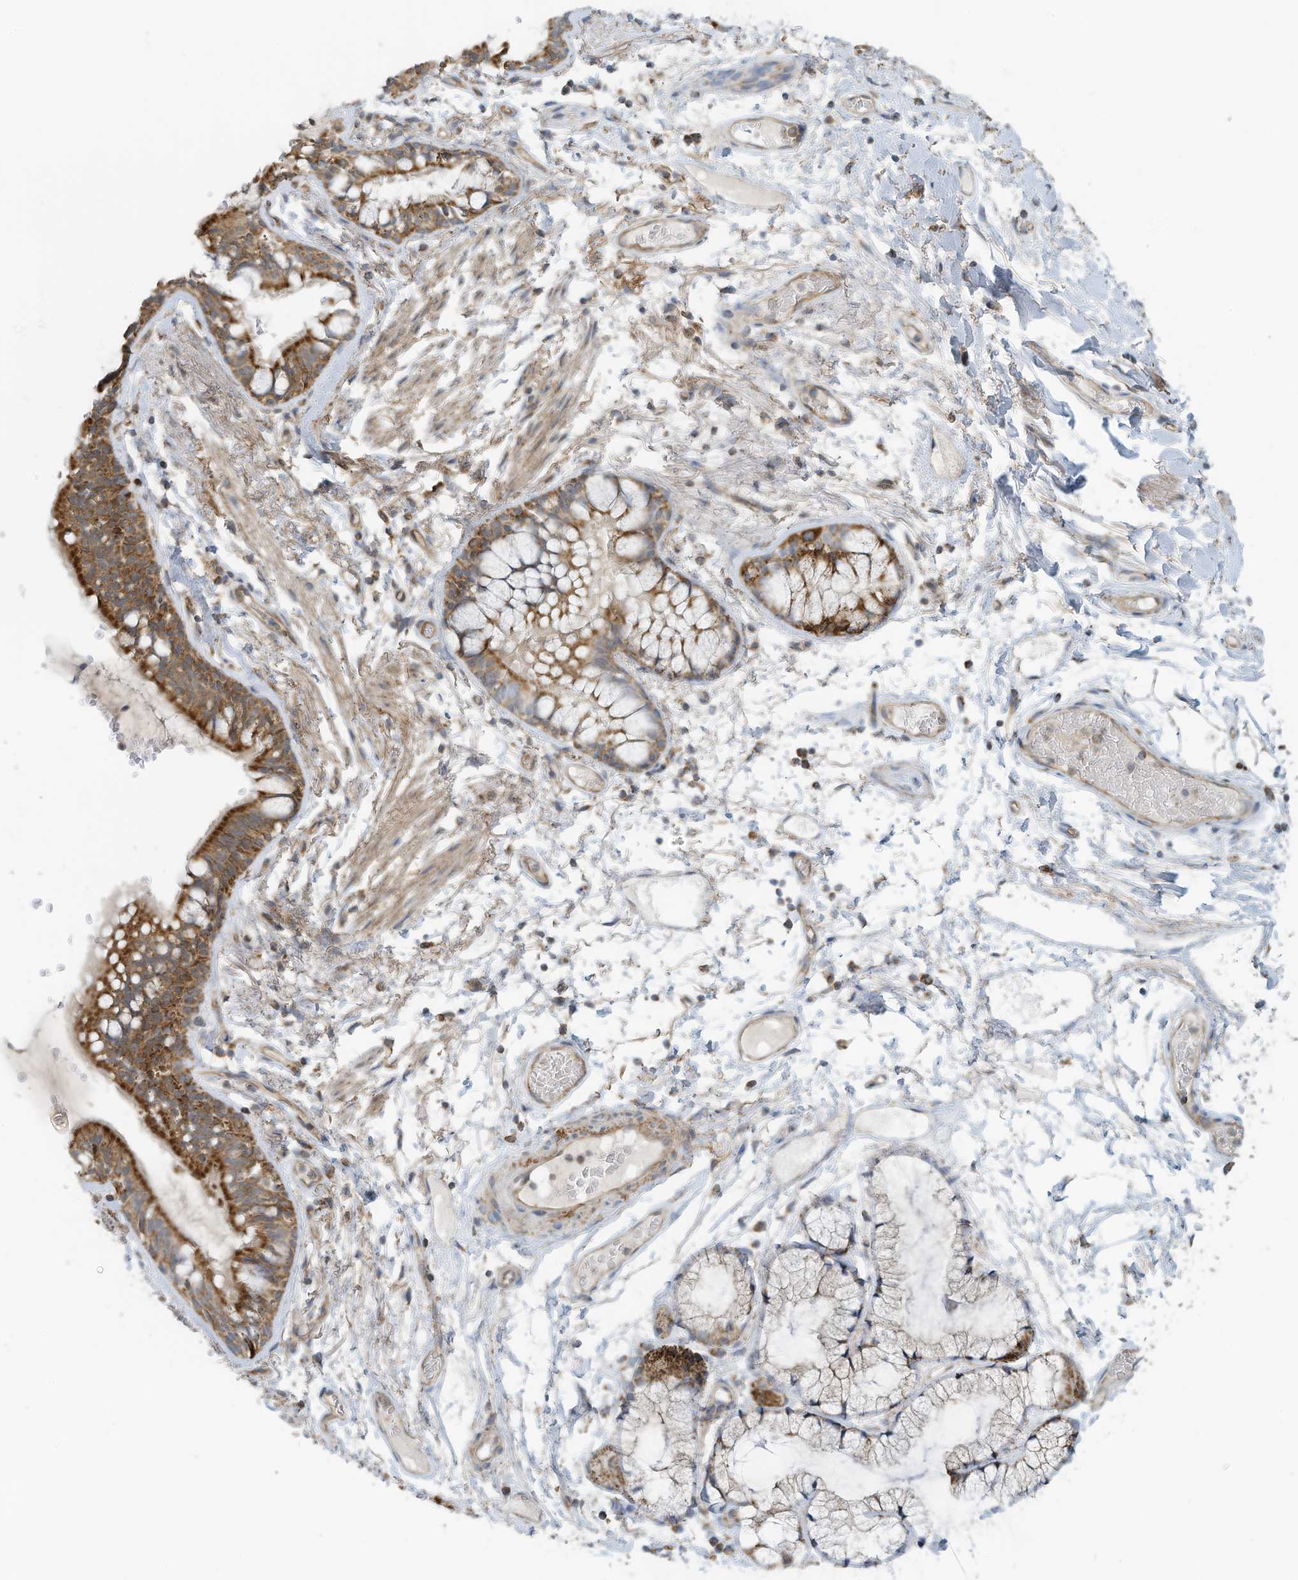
{"staining": {"intensity": "moderate", "quantity": ">75%", "location": "cytoplasmic/membranous"}, "tissue": "bronchus", "cell_type": "Respiratory epithelial cells", "image_type": "normal", "snomed": [{"axis": "morphology", "description": "Normal tissue, NOS"}, {"axis": "topography", "description": "Cartilage tissue"}, {"axis": "topography", "description": "Bronchus"}], "caption": "High-magnification brightfield microscopy of normal bronchus stained with DAB (3,3'-diaminobenzidine) (brown) and counterstained with hematoxylin (blue). respiratory epithelial cells exhibit moderate cytoplasmic/membranous expression is seen in approximately>75% of cells. (Stains: DAB (3,3'-diaminobenzidine) in brown, nuclei in blue, Microscopy: brightfield microscopy at high magnification).", "gene": "METTL6", "patient": {"sex": "female", "age": 73}}